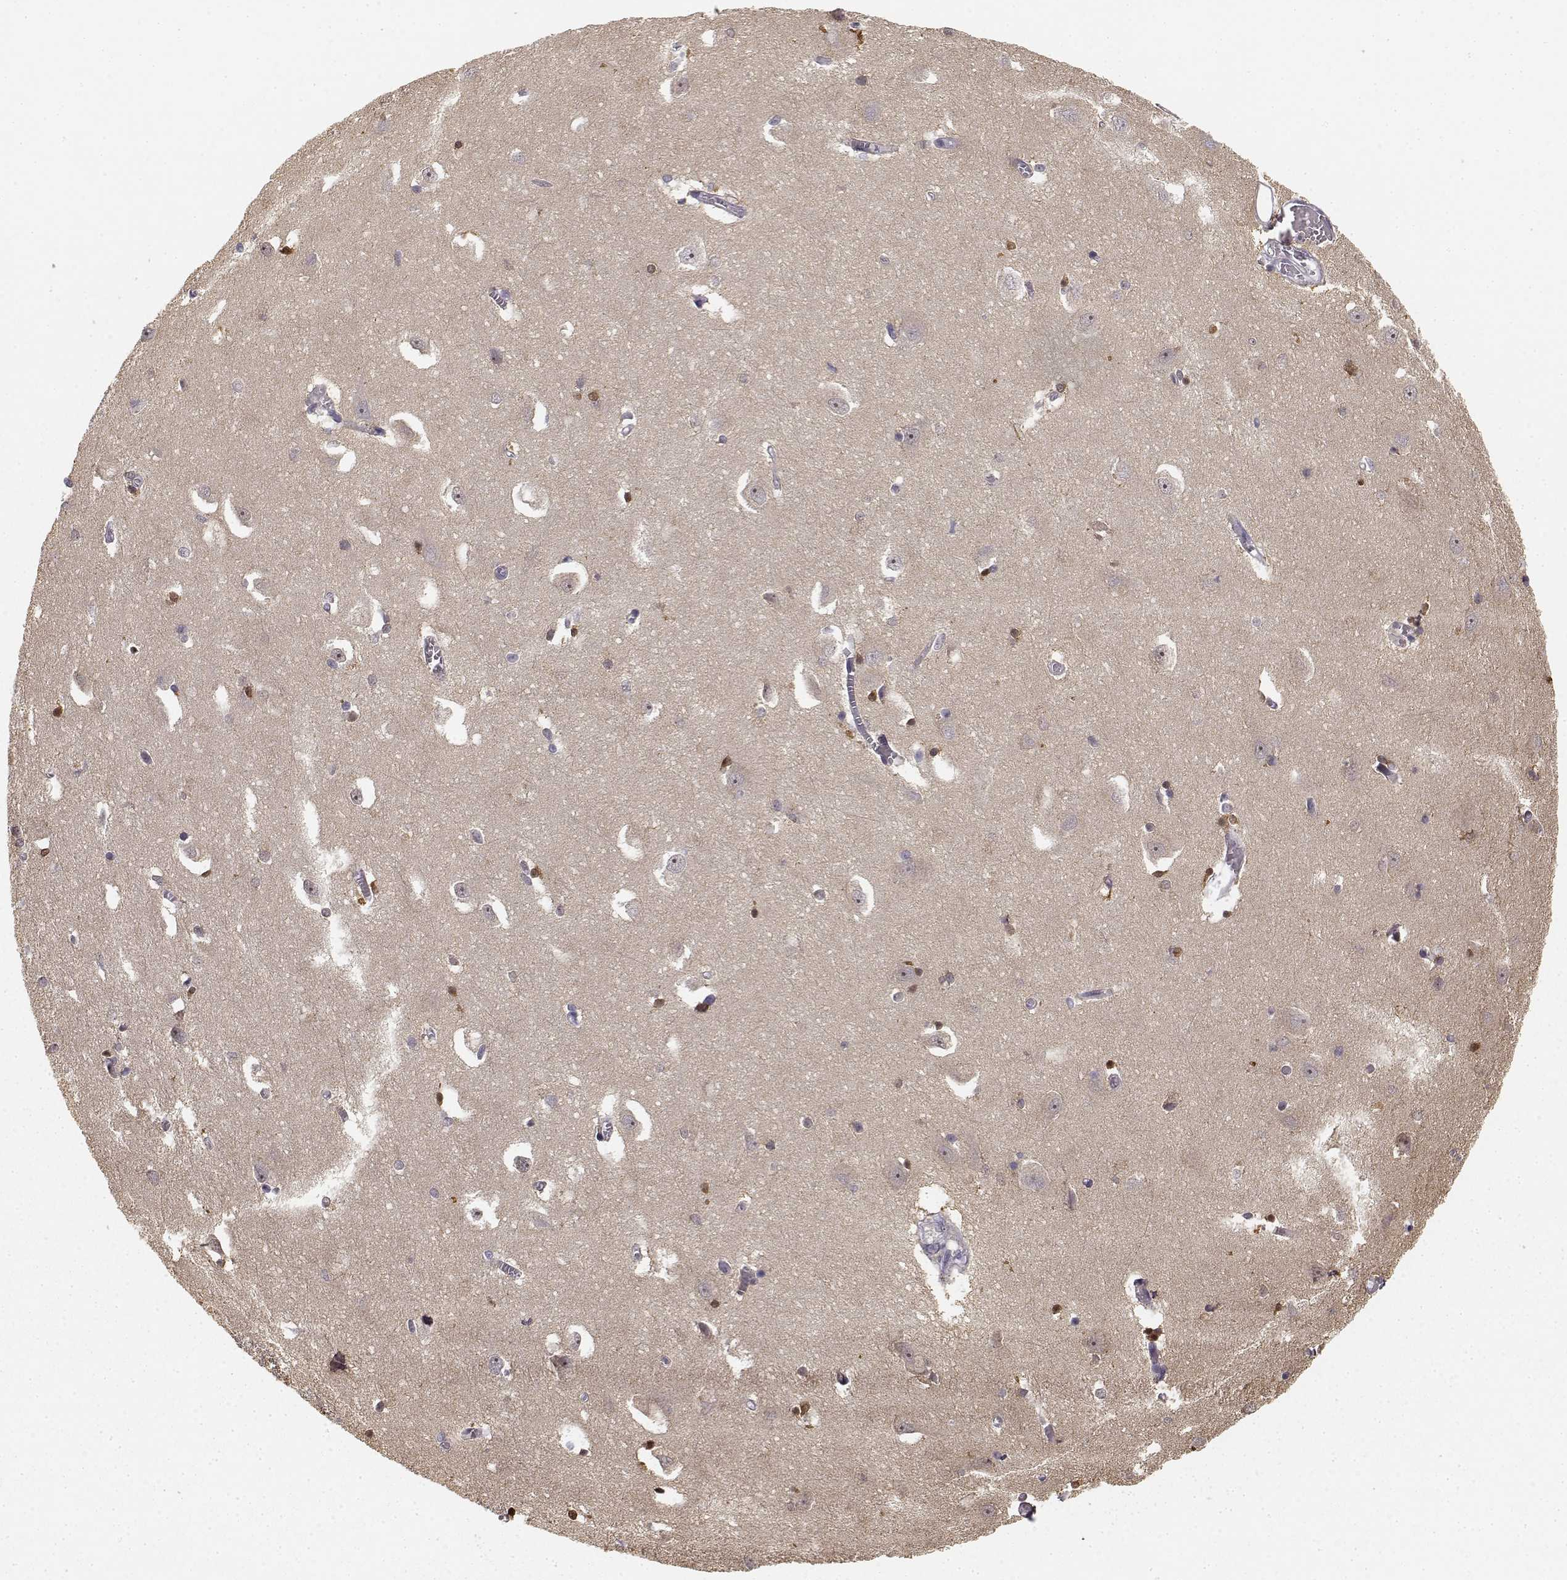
{"staining": {"intensity": "moderate", "quantity": "25%-75%", "location": "cytoplasmic/membranous"}, "tissue": "caudate", "cell_type": "Glial cells", "image_type": "normal", "snomed": [{"axis": "morphology", "description": "Normal tissue, NOS"}, {"axis": "topography", "description": "Lateral ventricle wall"}, {"axis": "topography", "description": "Hippocampus"}], "caption": "IHC micrograph of benign caudate: human caudate stained using IHC reveals medium levels of moderate protein expression localized specifically in the cytoplasmic/membranous of glial cells, appearing as a cytoplasmic/membranous brown color.", "gene": "MED12L", "patient": {"sex": "female", "age": 63}}